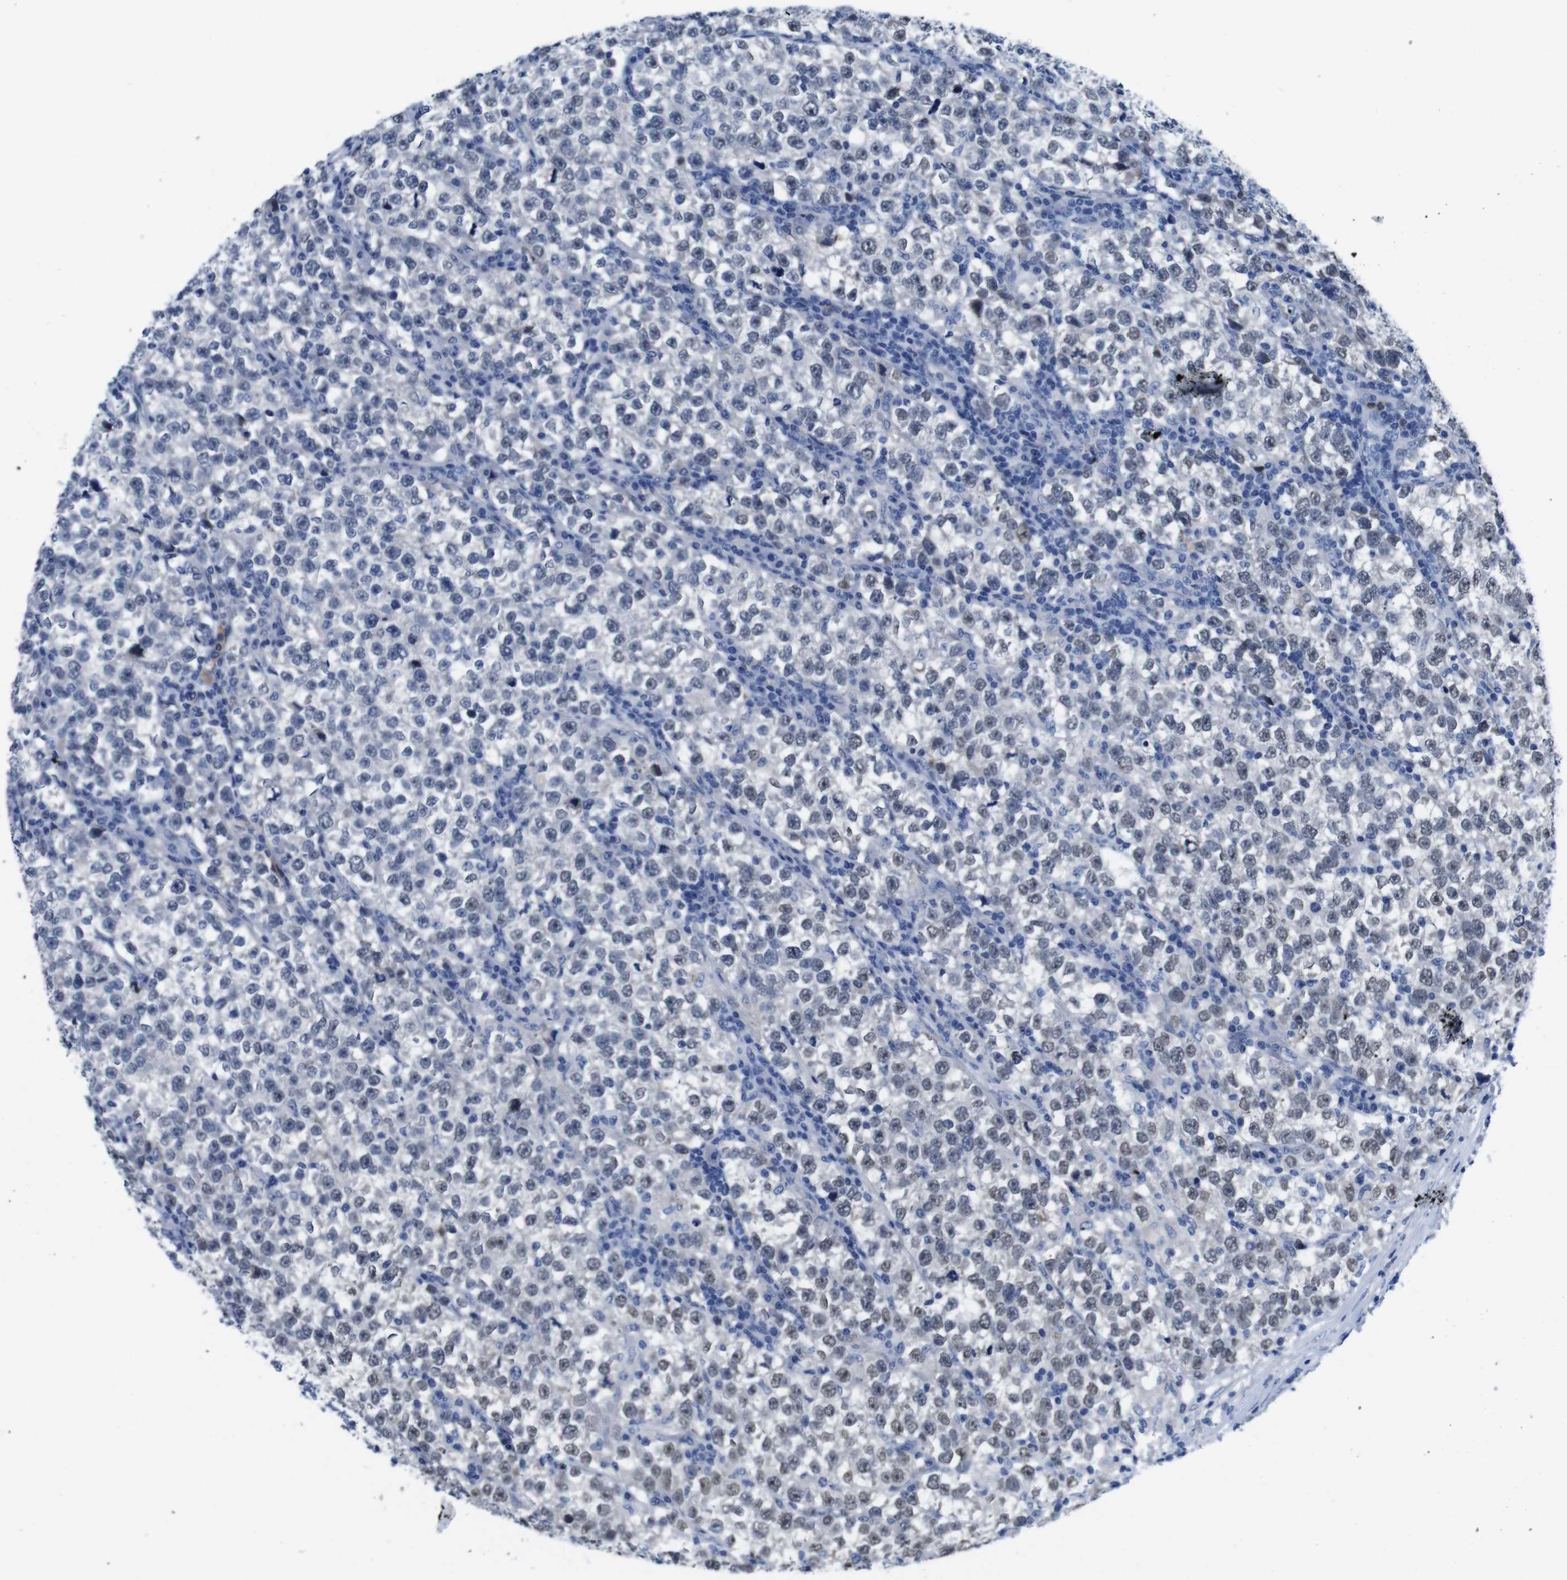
{"staining": {"intensity": "negative", "quantity": "none", "location": "none"}, "tissue": "testis cancer", "cell_type": "Tumor cells", "image_type": "cancer", "snomed": [{"axis": "morphology", "description": "Normal tissue, NOS"}, {"axis": "morphology", "description": "Seminoma, NOS"}, {"axis": "topography", "description": "Testis"}], "caption": "Immunohistochemistry (IHC) photomicrograph of human testis seminoma stained for a protein (brown), which shows no staining in tumor cells. The staining was performed using DAB (3,3'-diaminobenzidine) to visualize the protein expression in brown, while the nuclei were stained in blue with hematoxylin (Magnification: 20x).", "gene": "C1RL", "patient": {"sex": "male", "age": 43}}